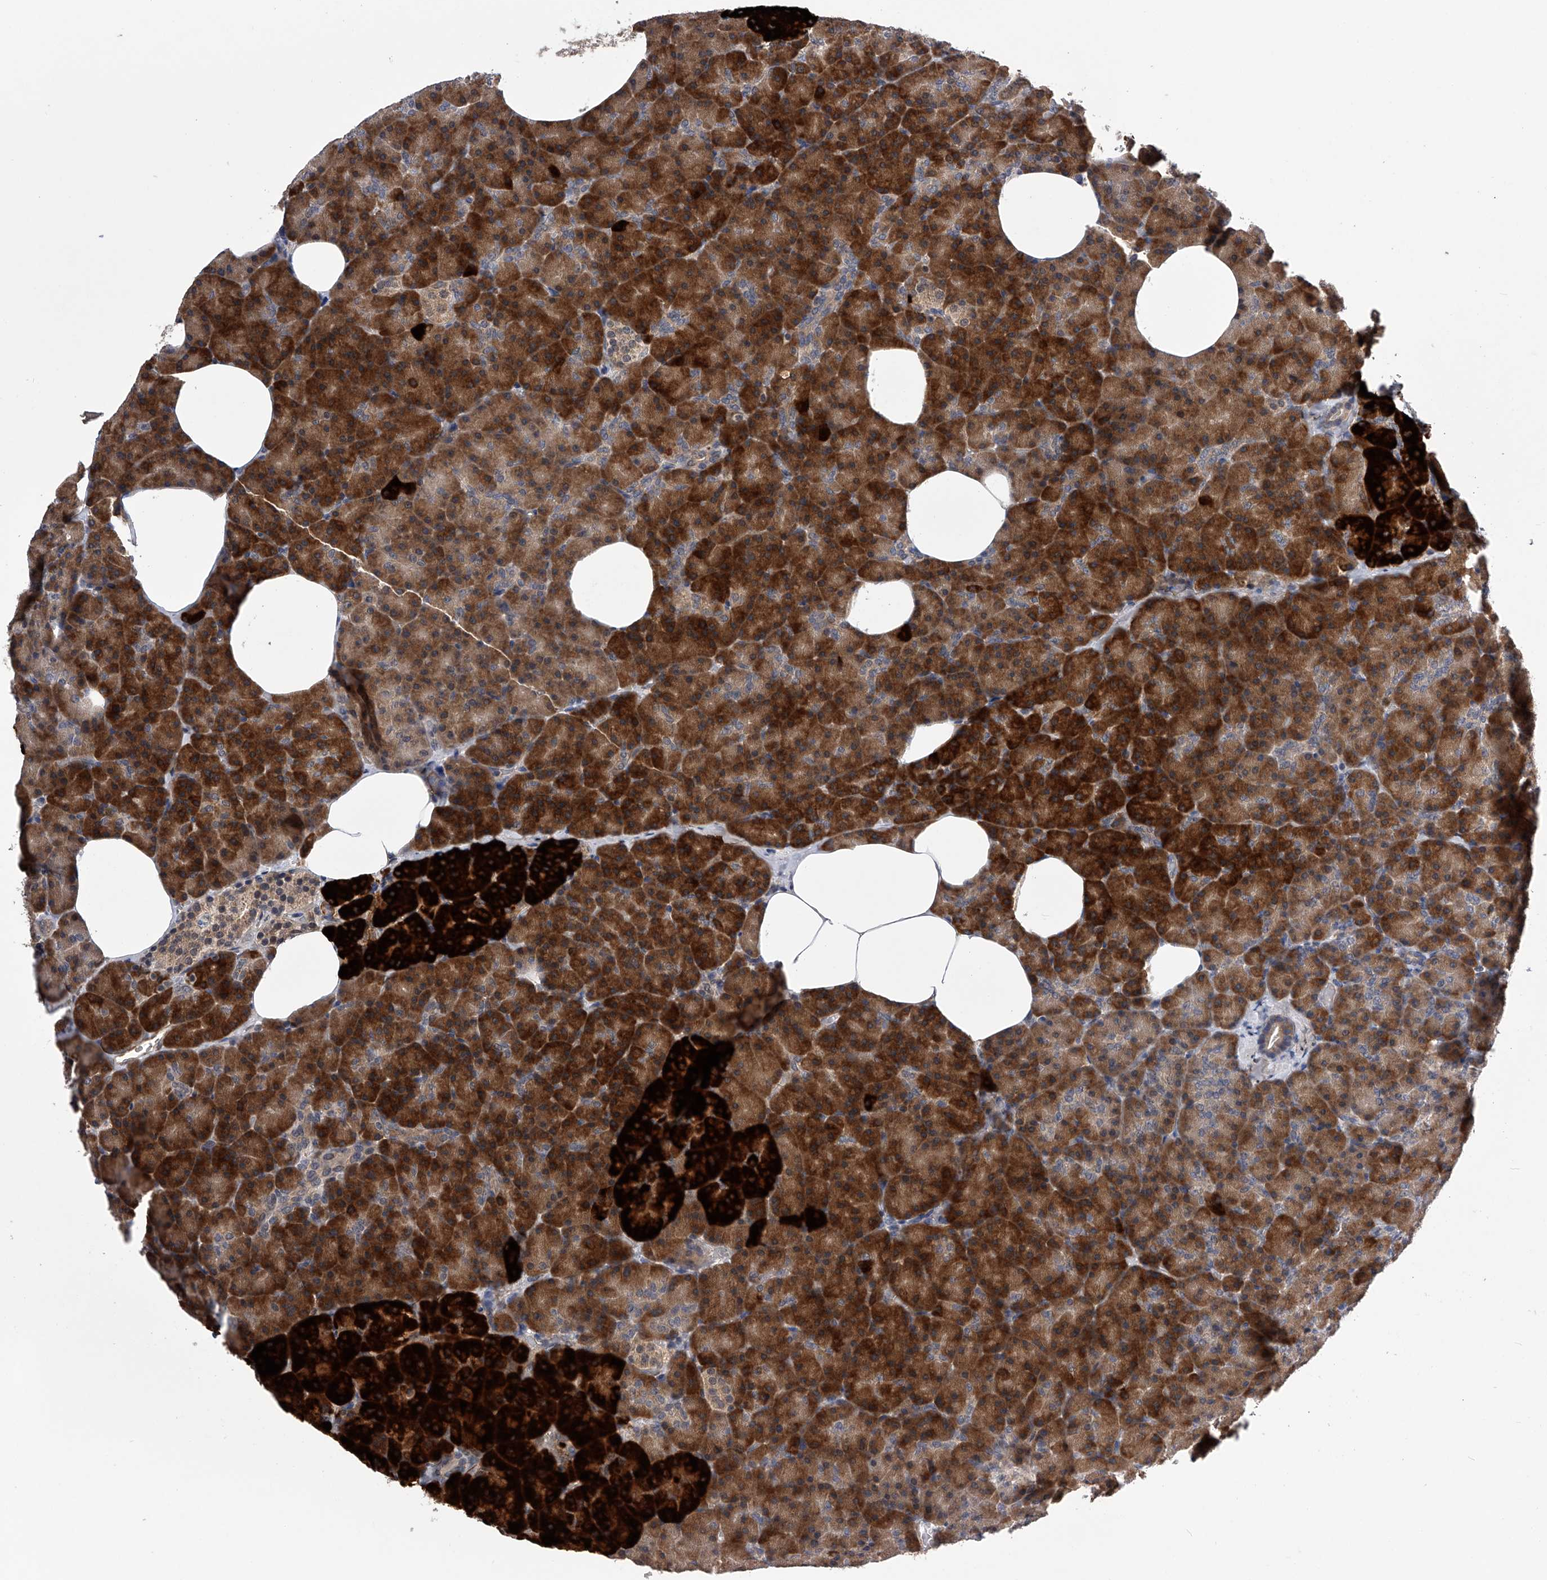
{"staining": {"intensity": "strong", "quantity": ">75%", "location": "cytoplasmic/membranous"}, "tissue": "pancreas", "cell_type": "Exocrine glandular cells", "image_type": "normal", "snomed": [{"axis": "morphology", "description": "Normal tissue, NOS"}, {"axis": "morphology", "description": "Carcinoid, malignant, NOS"}, {"axis": "topography", "description": "Pancreas"}], "caption": "A high-resolution micrograph shows immunohistochemistry (IHC) staining of normal pancreas, which demonstrates strong cytoplasmic/membranous expression in about >75% of exocrine glandular cells. (IHC, brightfield microscopy, high magnification).", "gene": "SPOCK1", "patient": {"sex": "female", "age": 35}}